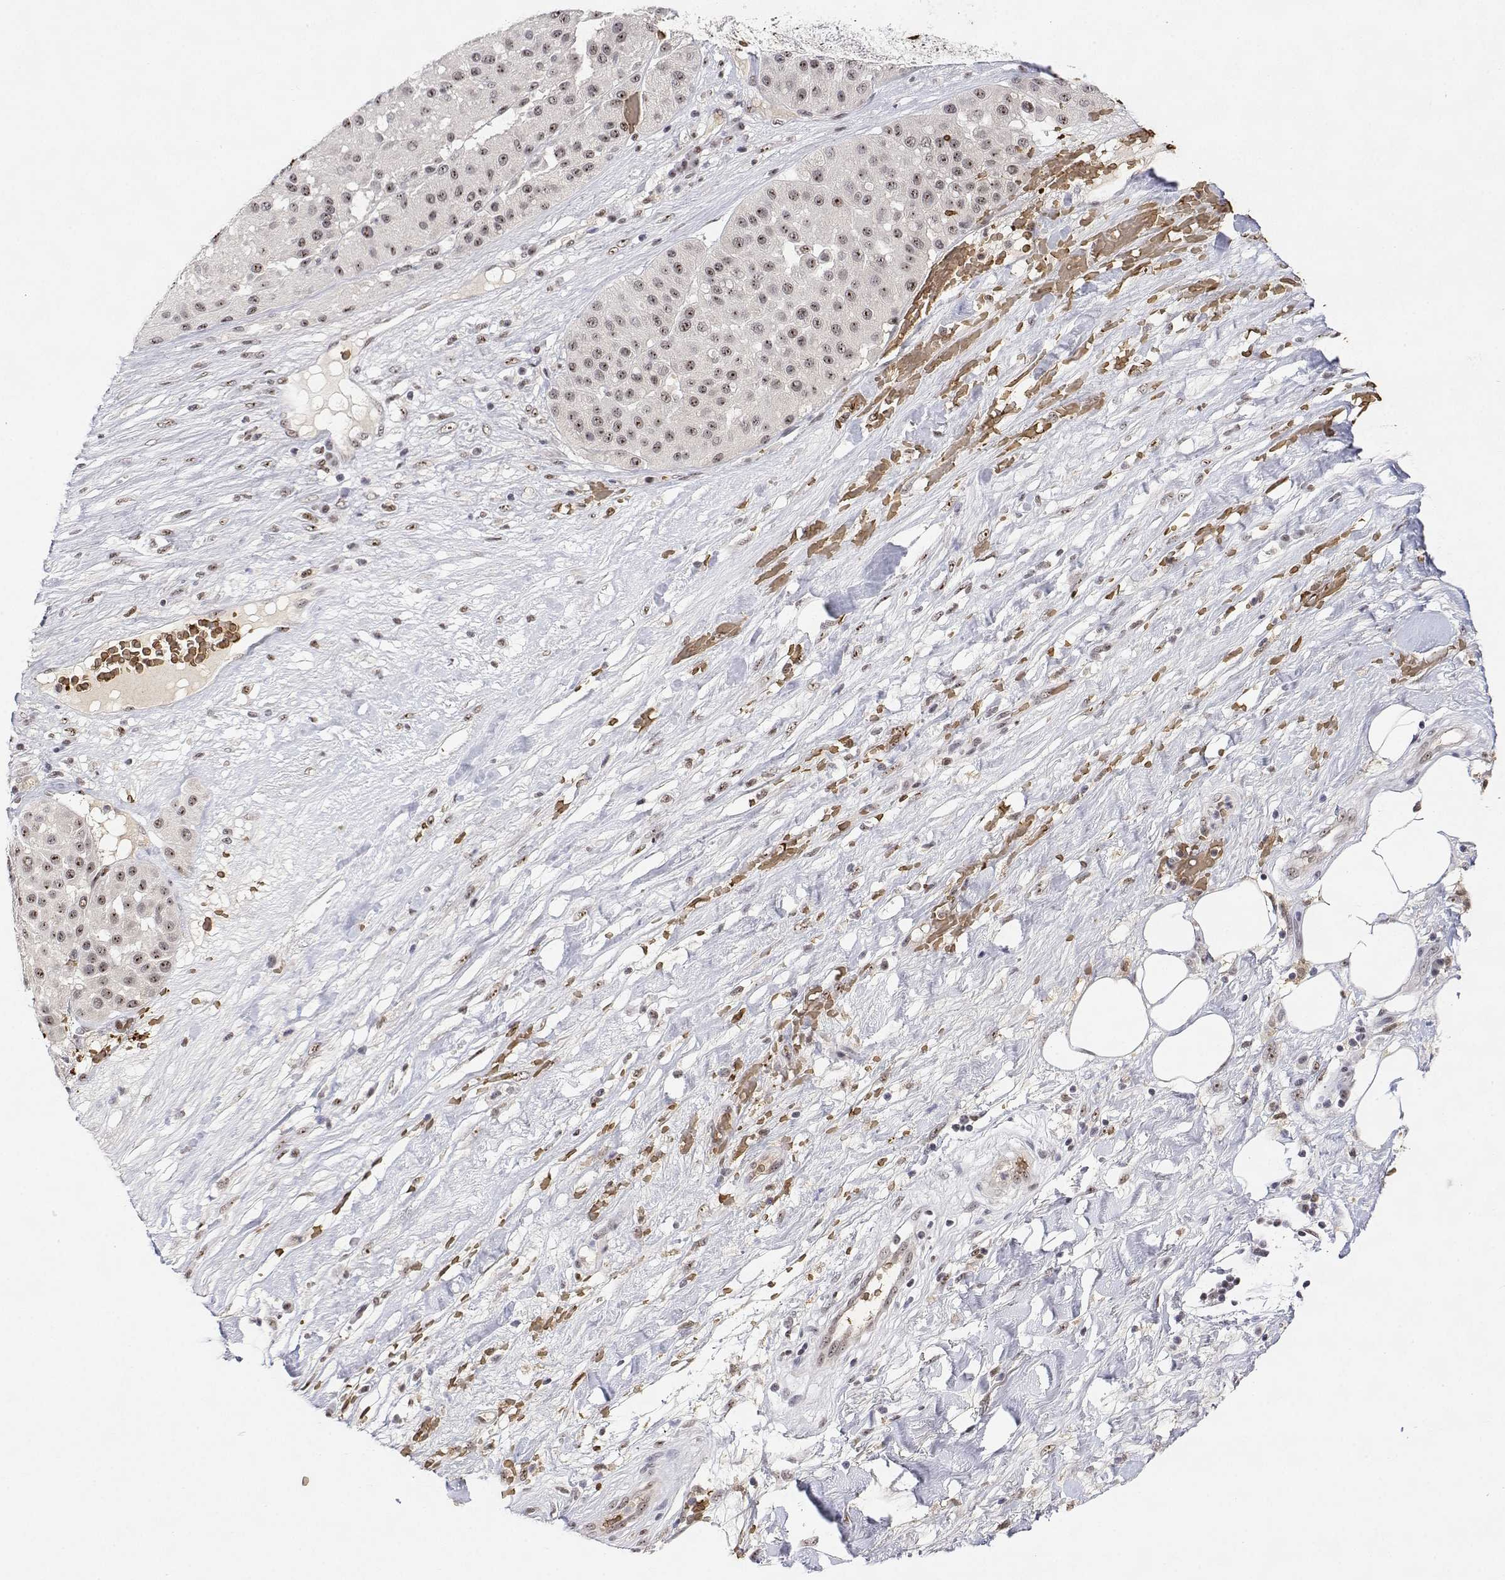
{"staining": {"intensity": "moderate", "quantity": "25%-75%", "location": "nuclear"}, "tissue": "melanoma", "cell_type": "Tumor cells", "image_type": "cancer", "snomed": [{"axis": "morphology", "description": "Malignant melanoma, Metastatic site"}, {"axis": "topography", "description": "Smooth muscle"}], "caption": "High-power microscopy captured an immunohistochemistry (IHC) micrograph of malignant melanoma (metastatic site), revealing moderate nuclear positivity in approximately 25%-75% of tumor cells.", "gene": "ADAR", "patient": {"sex": "male", "age": 41}}